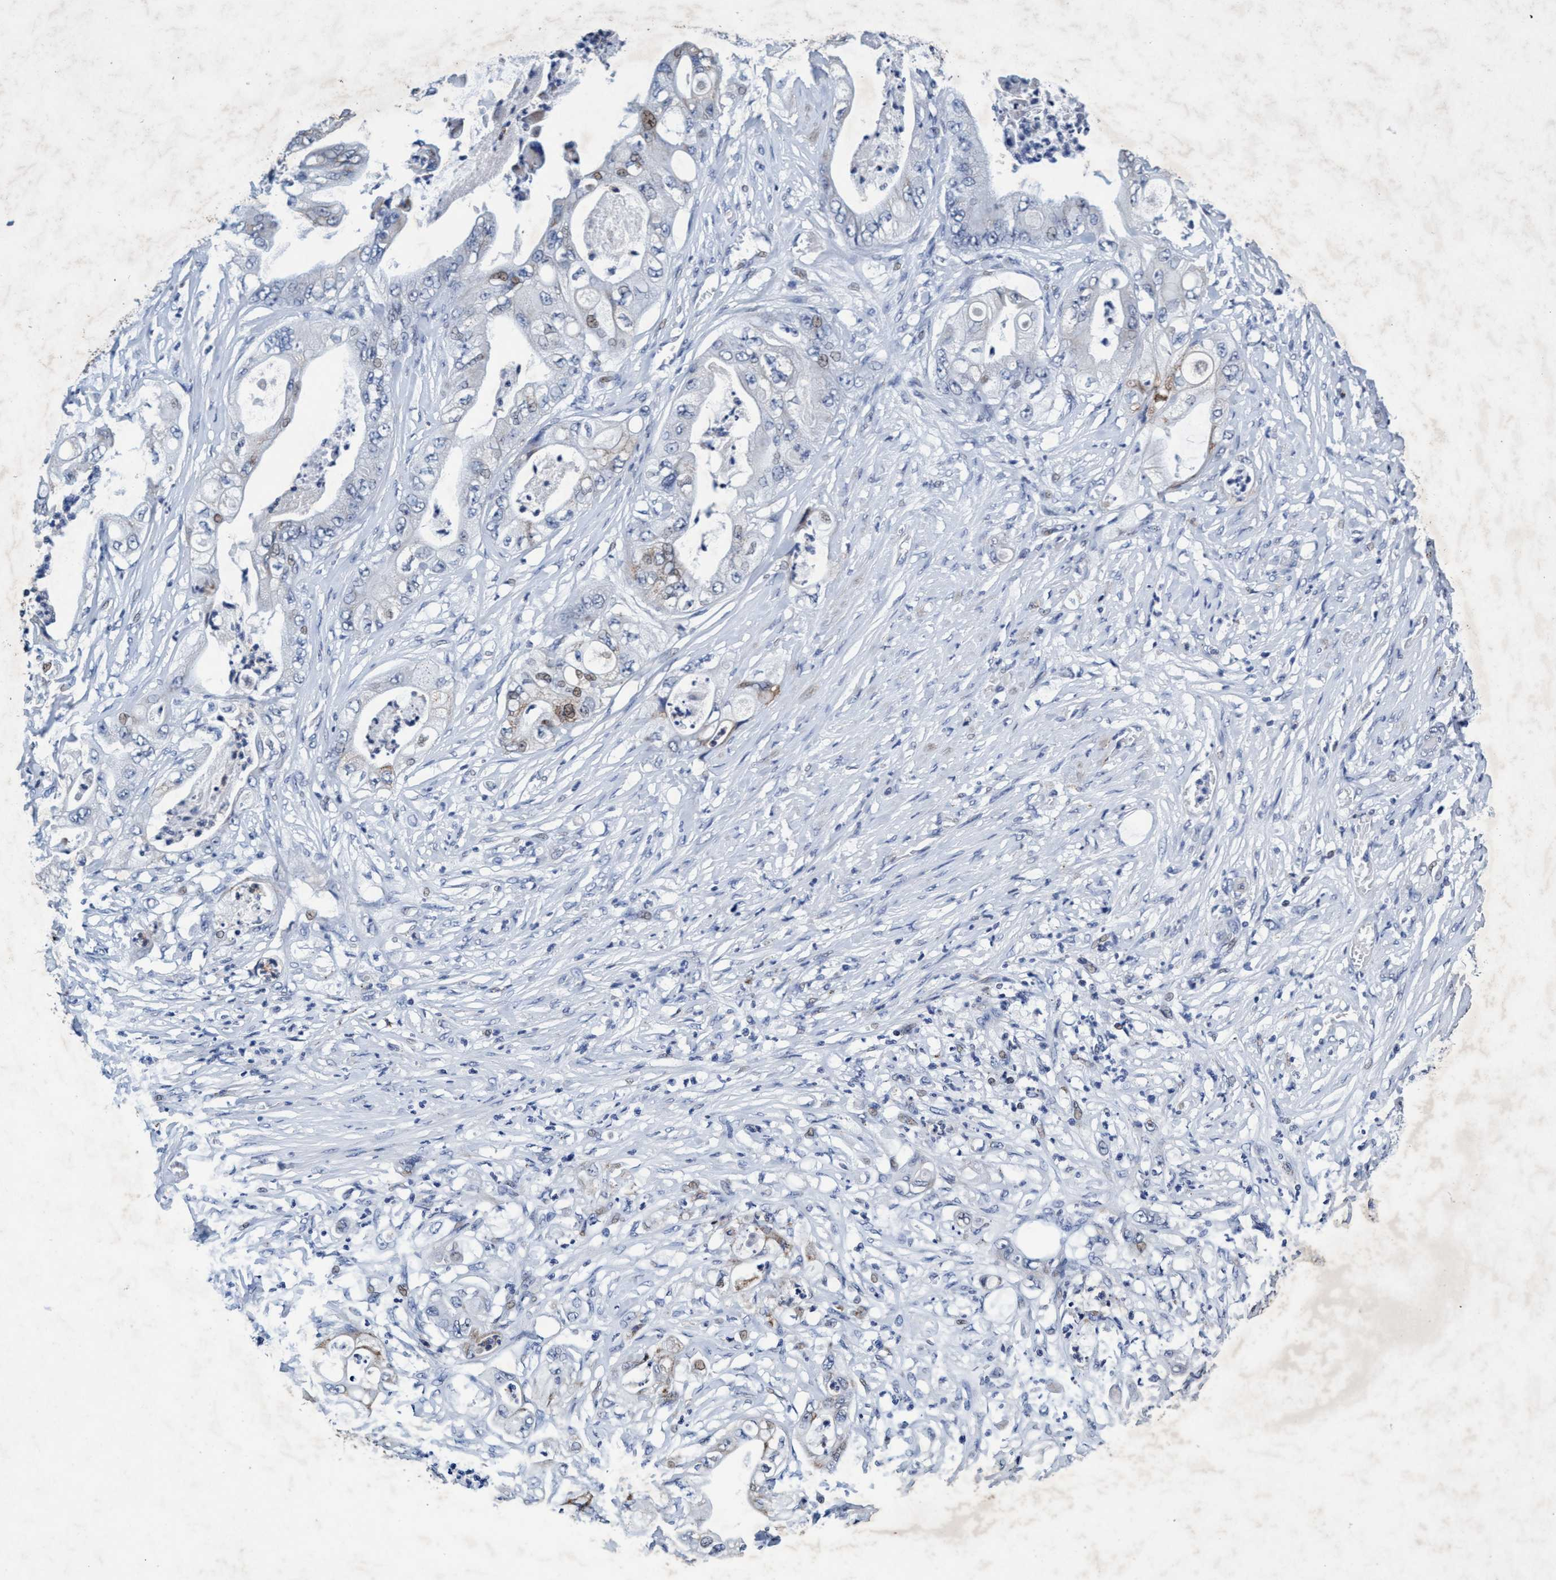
{"staining": {"intensity": "weak", "quantity": "<25%", "location": "nuclear"}, "tissue": "stomach cancer", "cell_type": "Tumor cells", "image_type": "cancer", "snomed": [{"axis": "morphology", "description": "Adenocarcinoma, NOS"}, {"axis": "topography", "description": "Stomach"}], "caption": "Tumor cells show no significant protein staining in stomach adenocarcinoma.", "gene": "GRB14", "patient": {"sex": "female", "age": 73}}